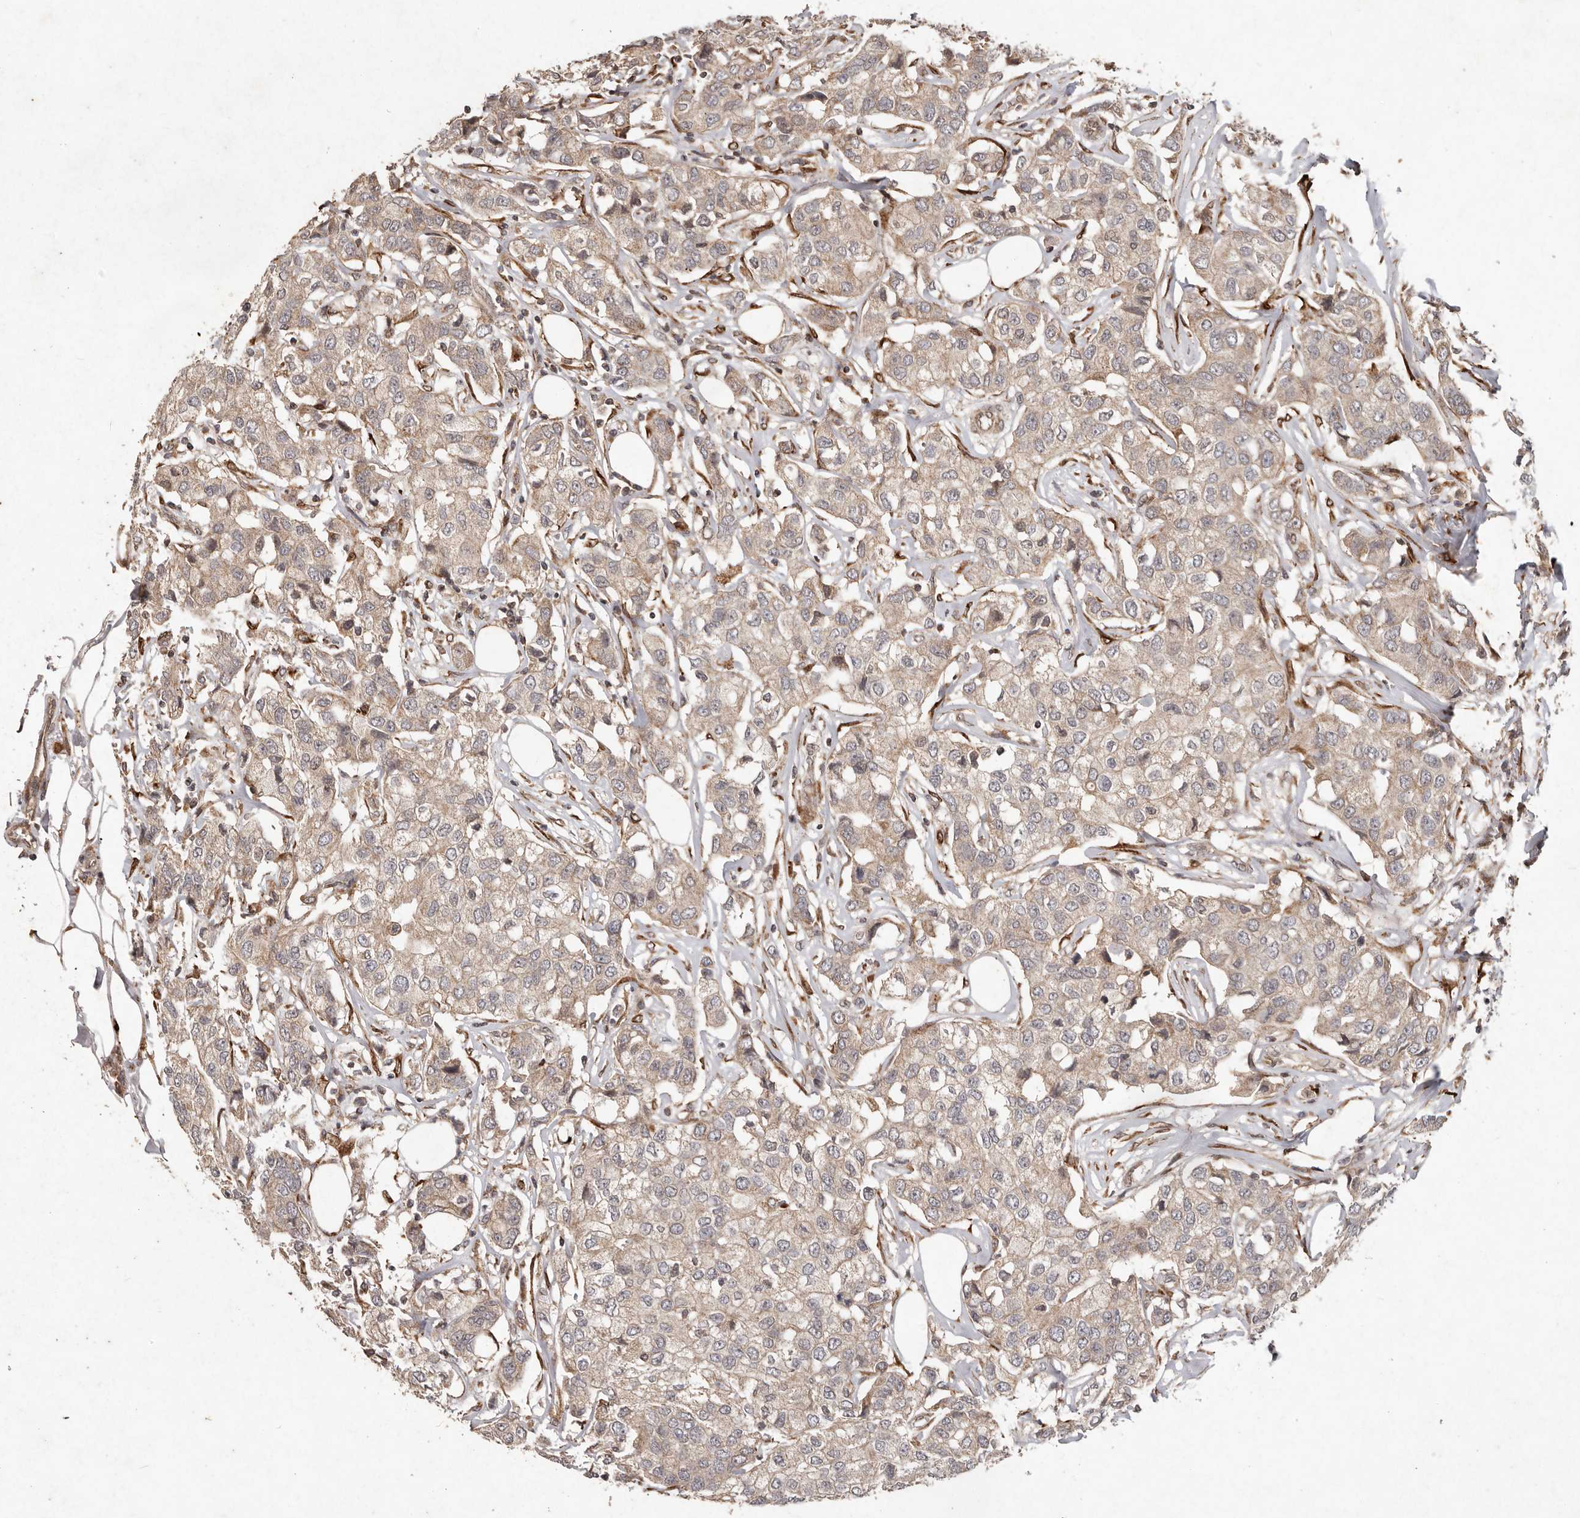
{"staining": {"intensity": "weak", "quantity": ">75%", "location": "cytoplasmic/membranous"}, "tissue": "breast cancer", "cell_type": "Tumor cells", "image_type": "cancer", "snomed": [{"axis": "morphology", "description": "Duct carcinoma"}, {"axis": "topography", "description": "Breast"}], "caption": "Protein staining of breast intraductal carcinoma tissue demonstrates weak cytoplasmic/membranous positivity in about >75% of tumor cells.", "gene": "PLOD2", "patient": {"sex": "female", "age": 80}}